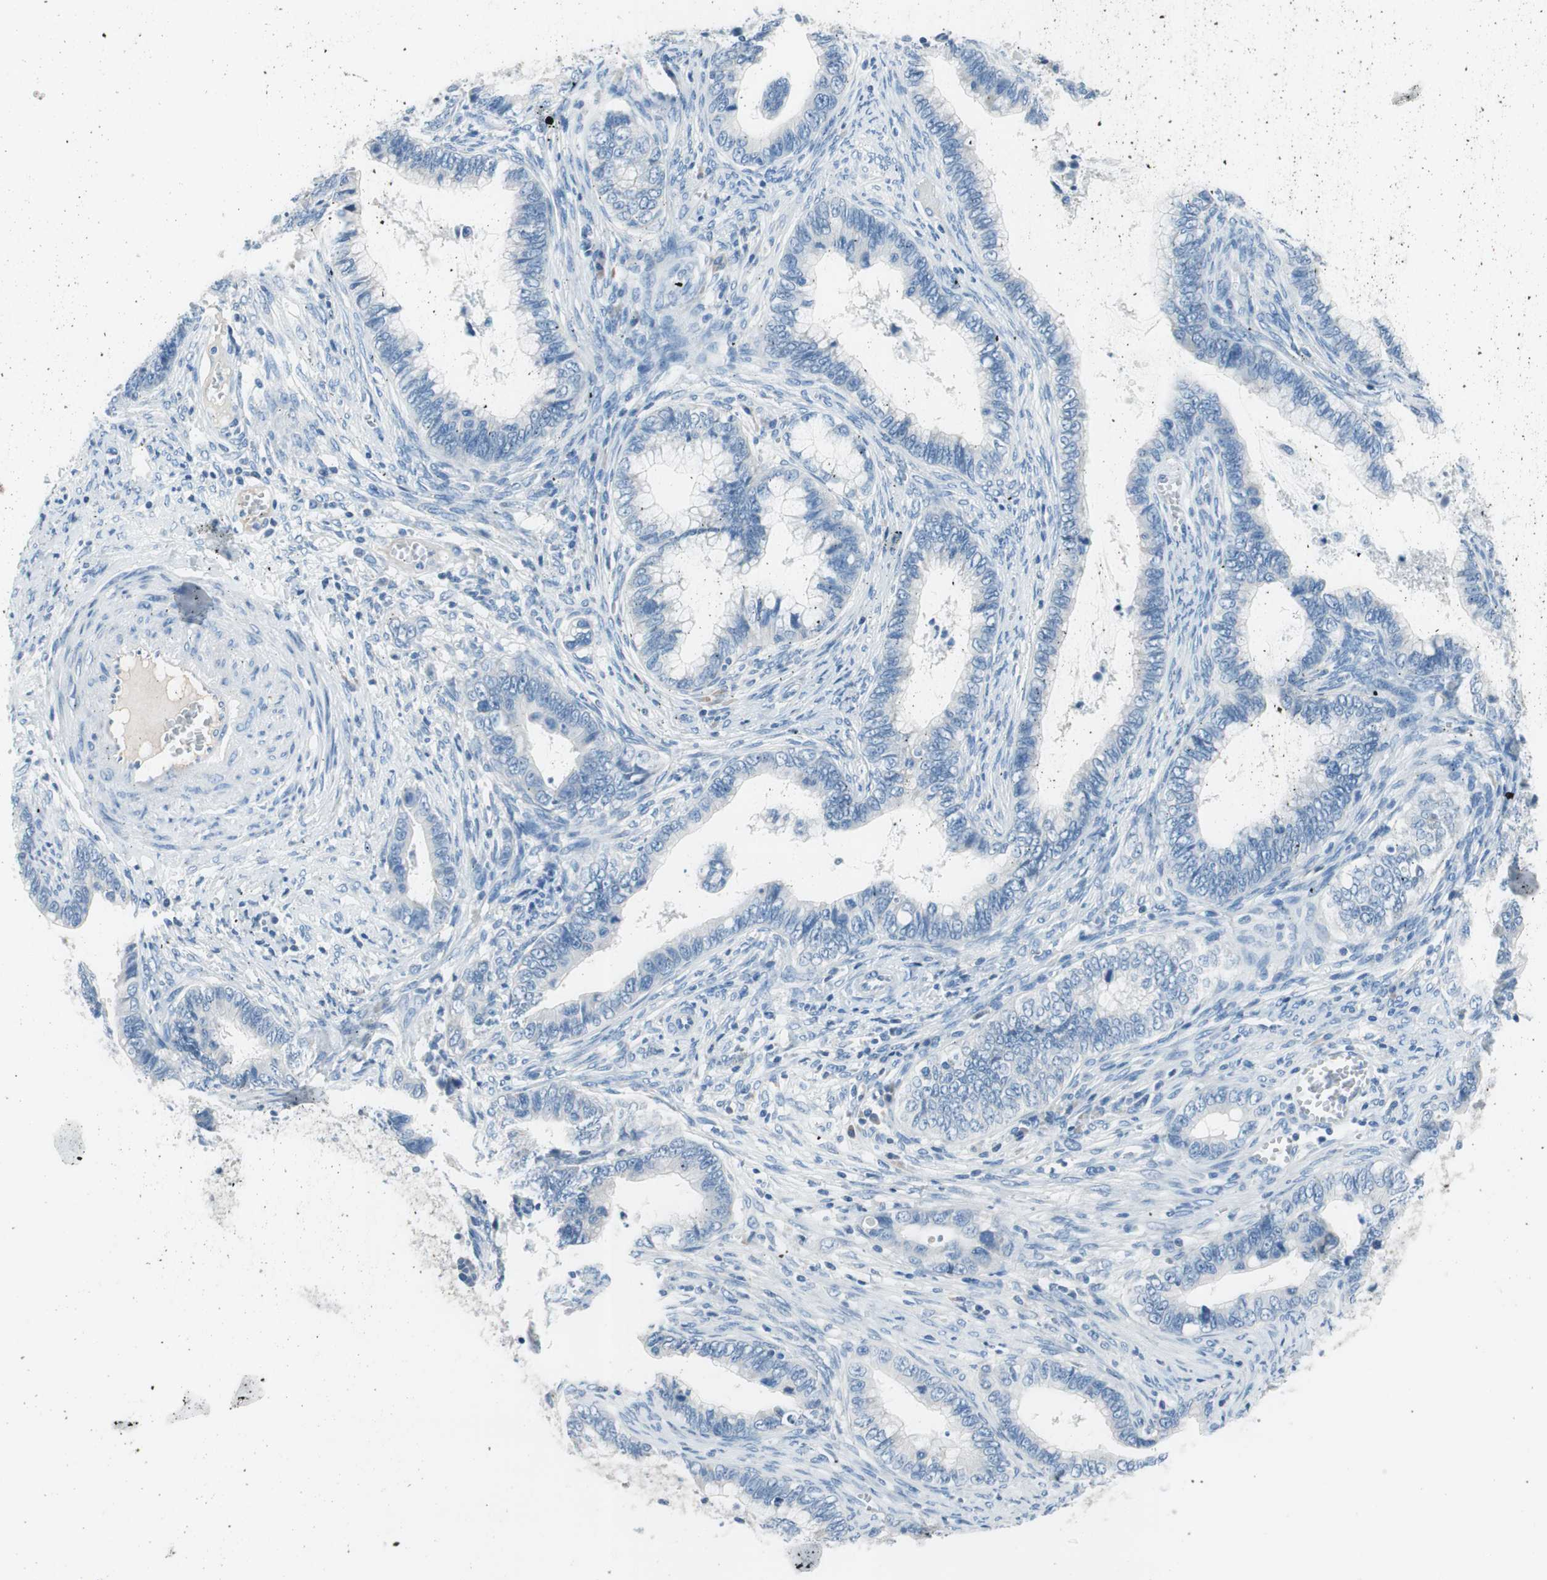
{"staining": {"intensity": "negative", "quantity": "none", "location": "none"}, "tissue": "cervical cancer", "cell_type": "Tumor cells", "image_type": "cancer", "snomed": [{"axis": "morphology", "description": "Adenocarcinoma, NOS"}, {"axis": "topography", "description": "Cervix"}], "caption": "High power microscopy photomicrograph of an immunohistochemistry histopathology image of cervical adenocarcinoma, revealing no significant positivity in tumor cells.", "gene": "EVA1A", "patient": {"sex": "female", "age": 44}}